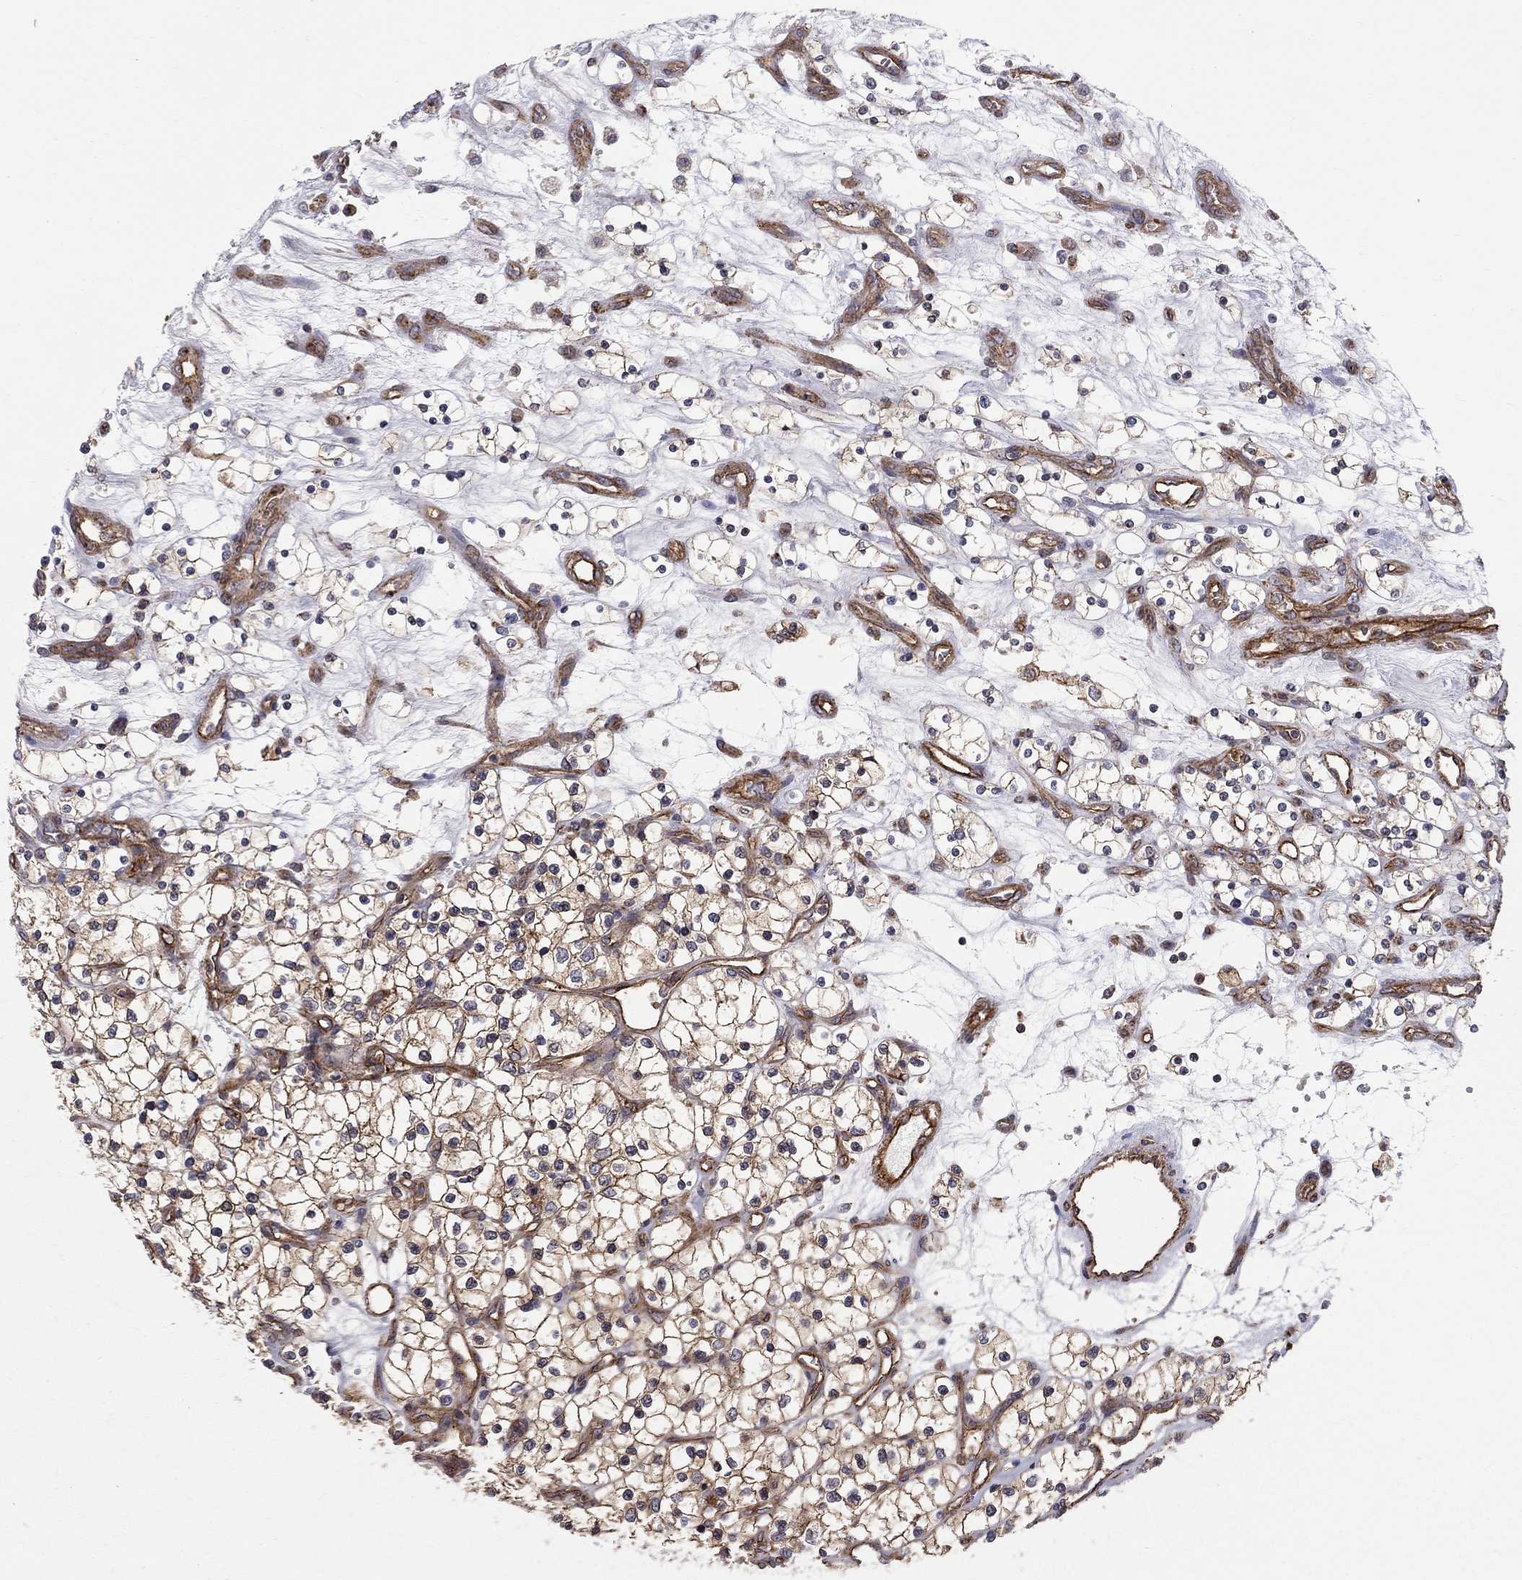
{"staining": {"intensity": "moderate", "quantity": ">75%", "location": "cytoplasmic/membranous"}, "tissue": "renal cancer", "cell_type": "Tumor cells", "image_type": "cancer", "snomed": [{"axis": "morphology", "description": "Adenocarcinoma, NOS"}, {"axis": "topography", "description": "Kidney"}], "caption": "This histopathology image displays IHC staining of renal adenocarcinoma, with medium moderate cytoplasmic/membranous staining in approximately >75% of tumor cells.", "gene": "RASEF", "patient": {"sex": "female", "age": 69}}